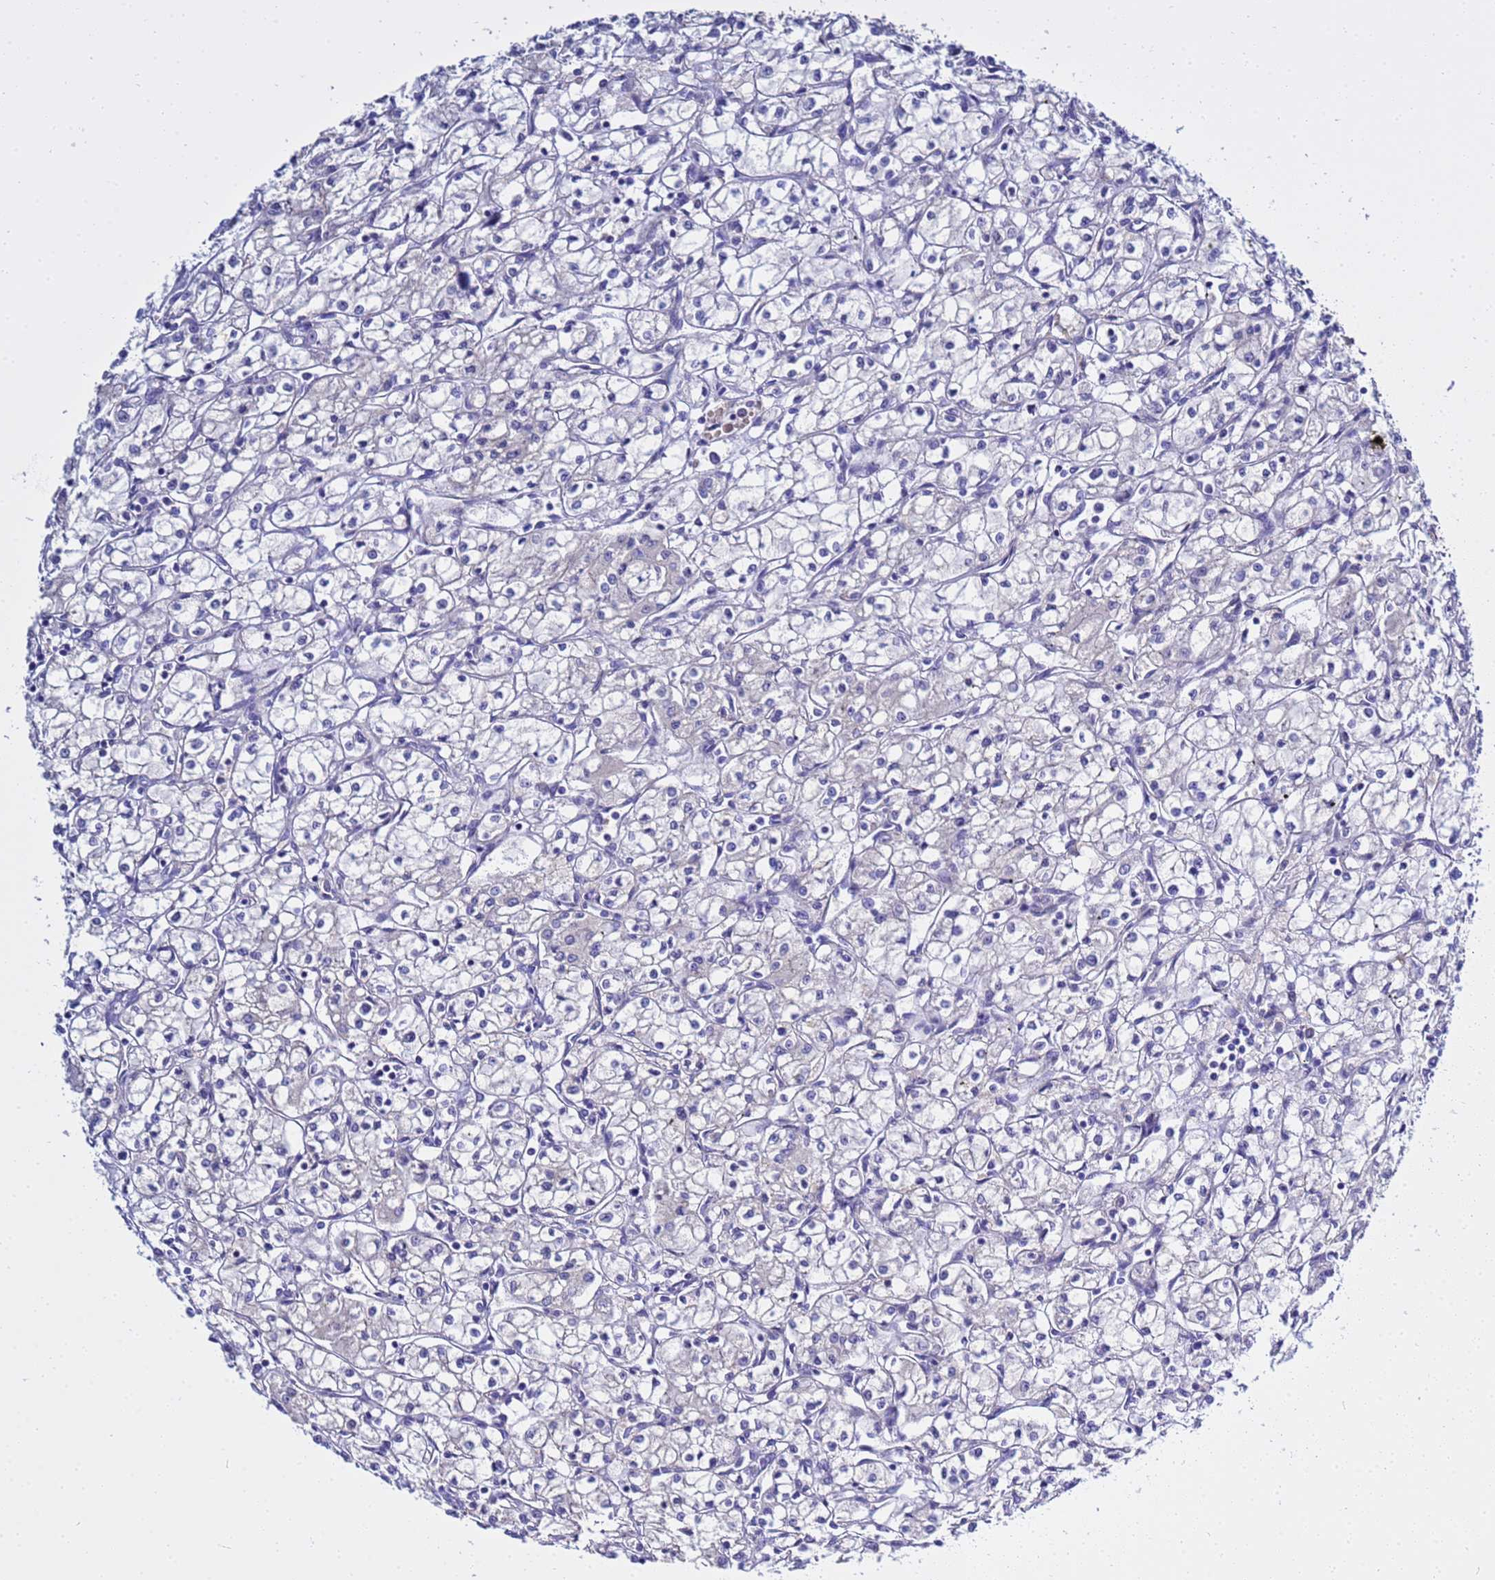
{"staining": {"intensity": "negative", "quantity": "none", "location": "none"}, "tissue": "renal cancer", "cell_type": "Tumor cells", "image_type": "cancer", "snomed": [{"axis": "morphology", "description": "Adenocarcinoma, NOS"}, {"axis": "topography", "description": "Kidney"}], "caption": "This is an IHC histopathology image of renal cancer. There is no staining in tumor cells.", "gene": "USP18", "patient": {"sex": "male", "age": 59}}